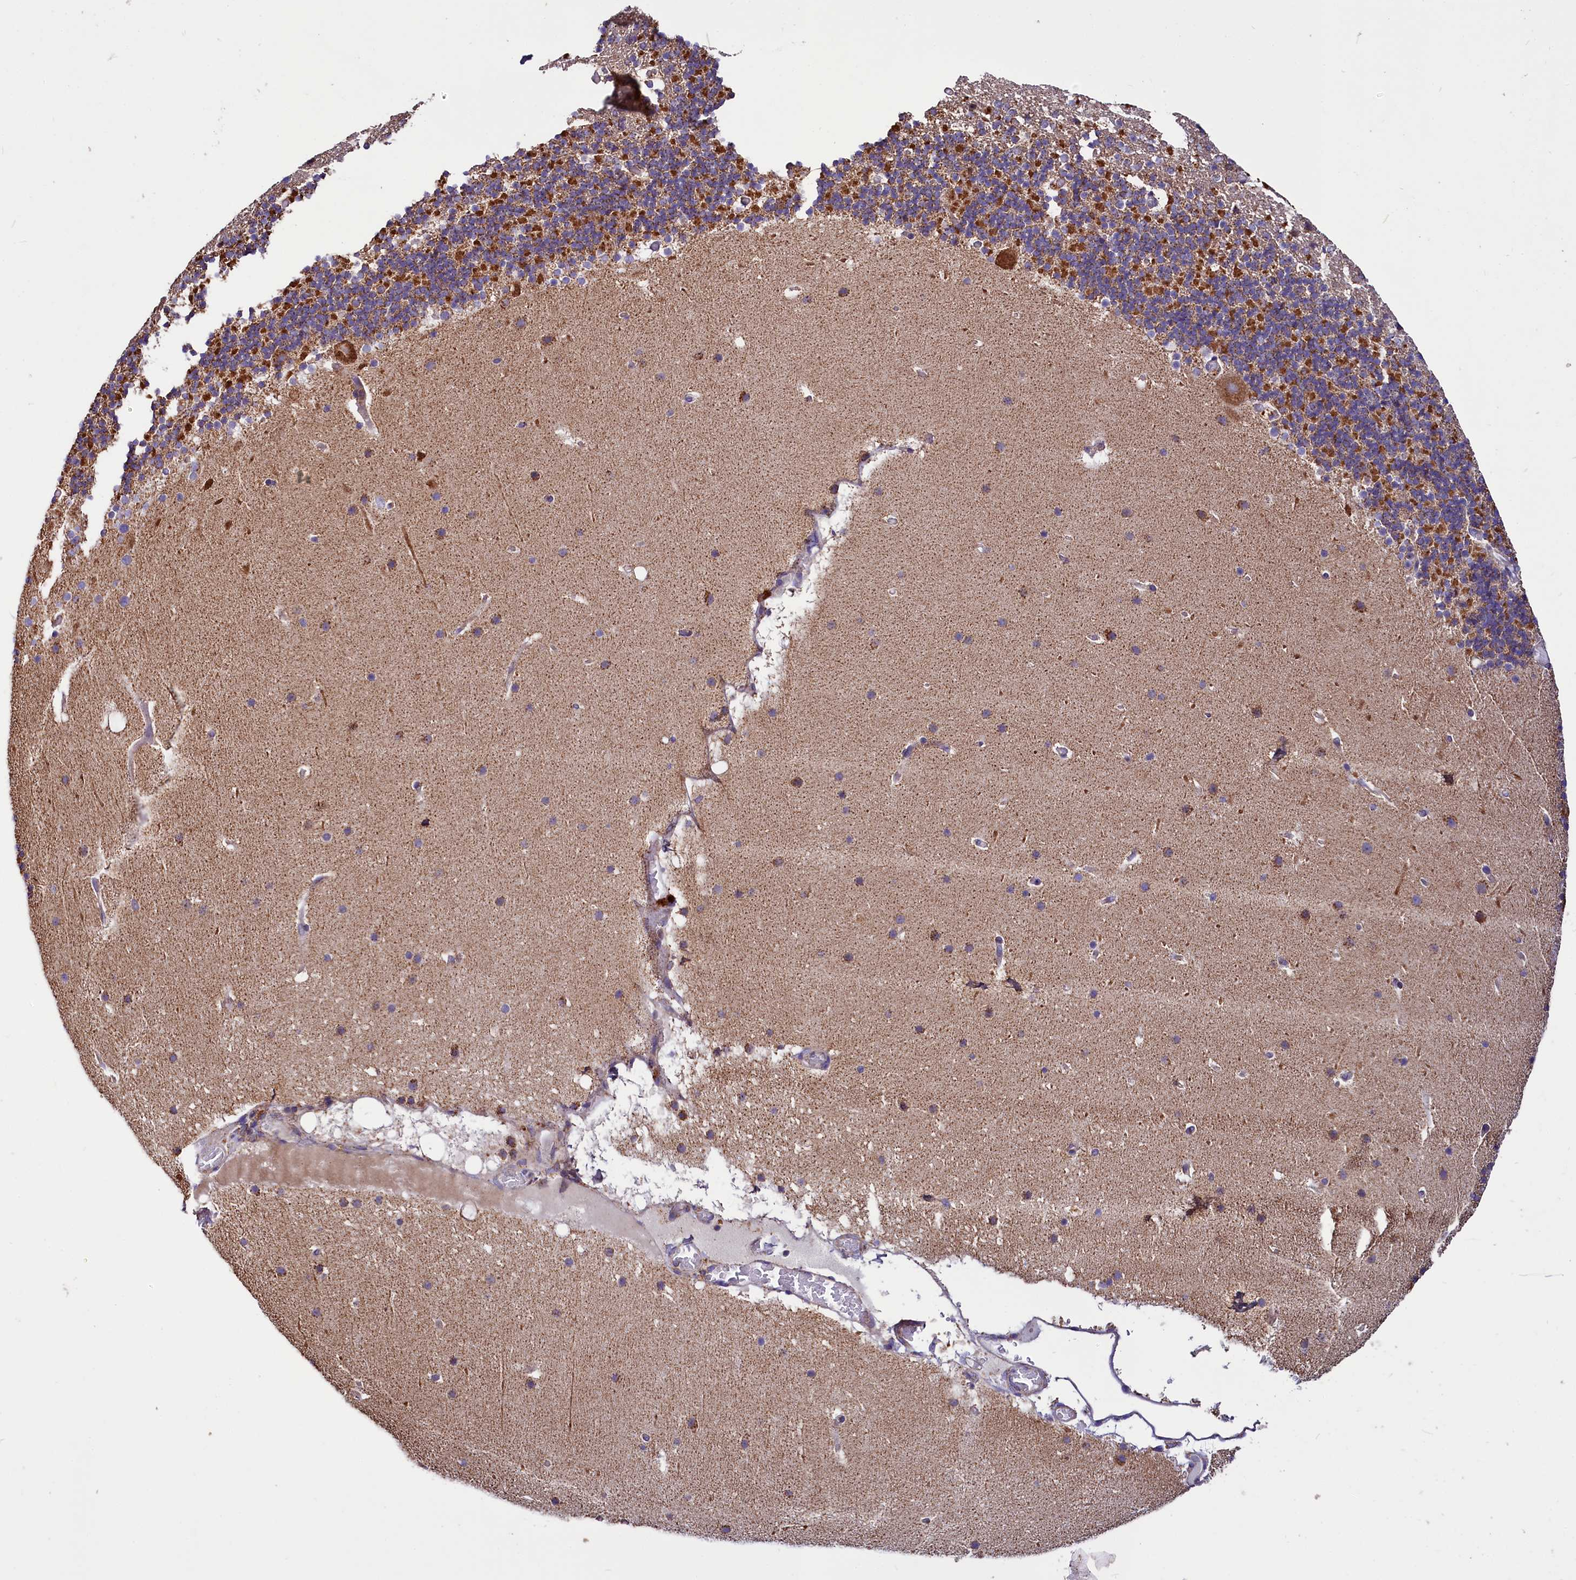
{"staining": {"intensity": "strong", "quantity": "25%-75%", "location": "cytoplasmic/membranous"}, "tissue": "cerebellum", "cell_type": "Cells in granular layer", "image_type": "normal", "snomed": [{"axis": "morphology", "description": "Normal tissue, NOS"}, {"axis": "topography", "description": "Cerebellum"}], "caption": "Cerebellum stained with a brown dye demonstrates strong cytoplasmic/membranous positive positivity in about 25%-75% of cells in granular layer.", "gene": "NUDT15", "patient": {"sex": "male", "age": 57}}